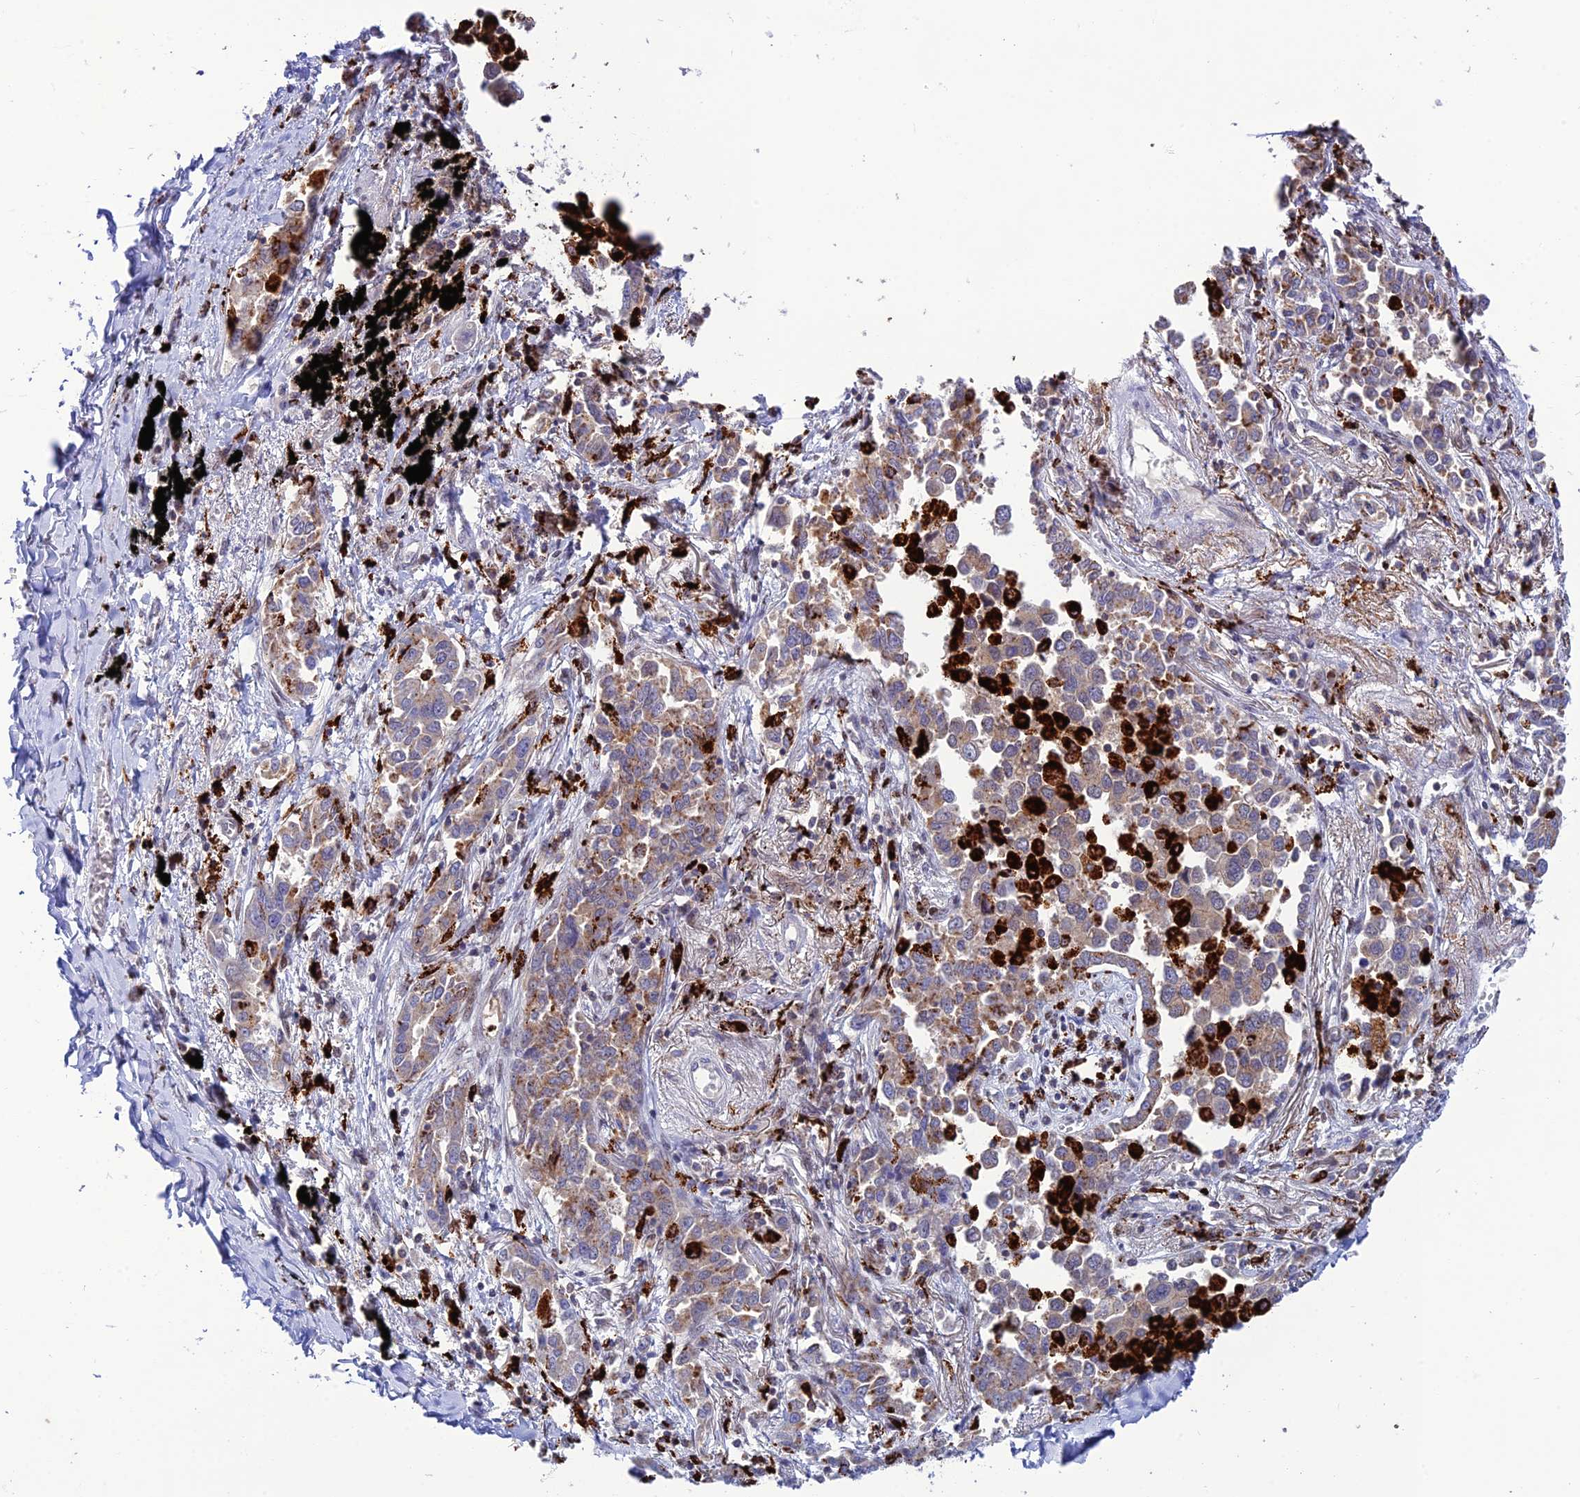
{"staining": {"intensity": "moderate", "quantity": "25%-75%", "location": "cytoplasmic/membranous"}, "tissue": "lung cancer", "cell_type": "Tumor cells", "image_type": "cancer", "snomed": [{"axis": "morphology", "description": "Adenocarcinoma, NOS"}, {"axis": "topography", "description": "Lung"}], "caption": "A medium amount of moderate cytoplasmic/membranous staining is identified in approximately 25%-75% of tumor cells in adenocarcinoma (lung) tissue.", "gene": "HIC1", "patient": {"sex": "male", "age": 67}}